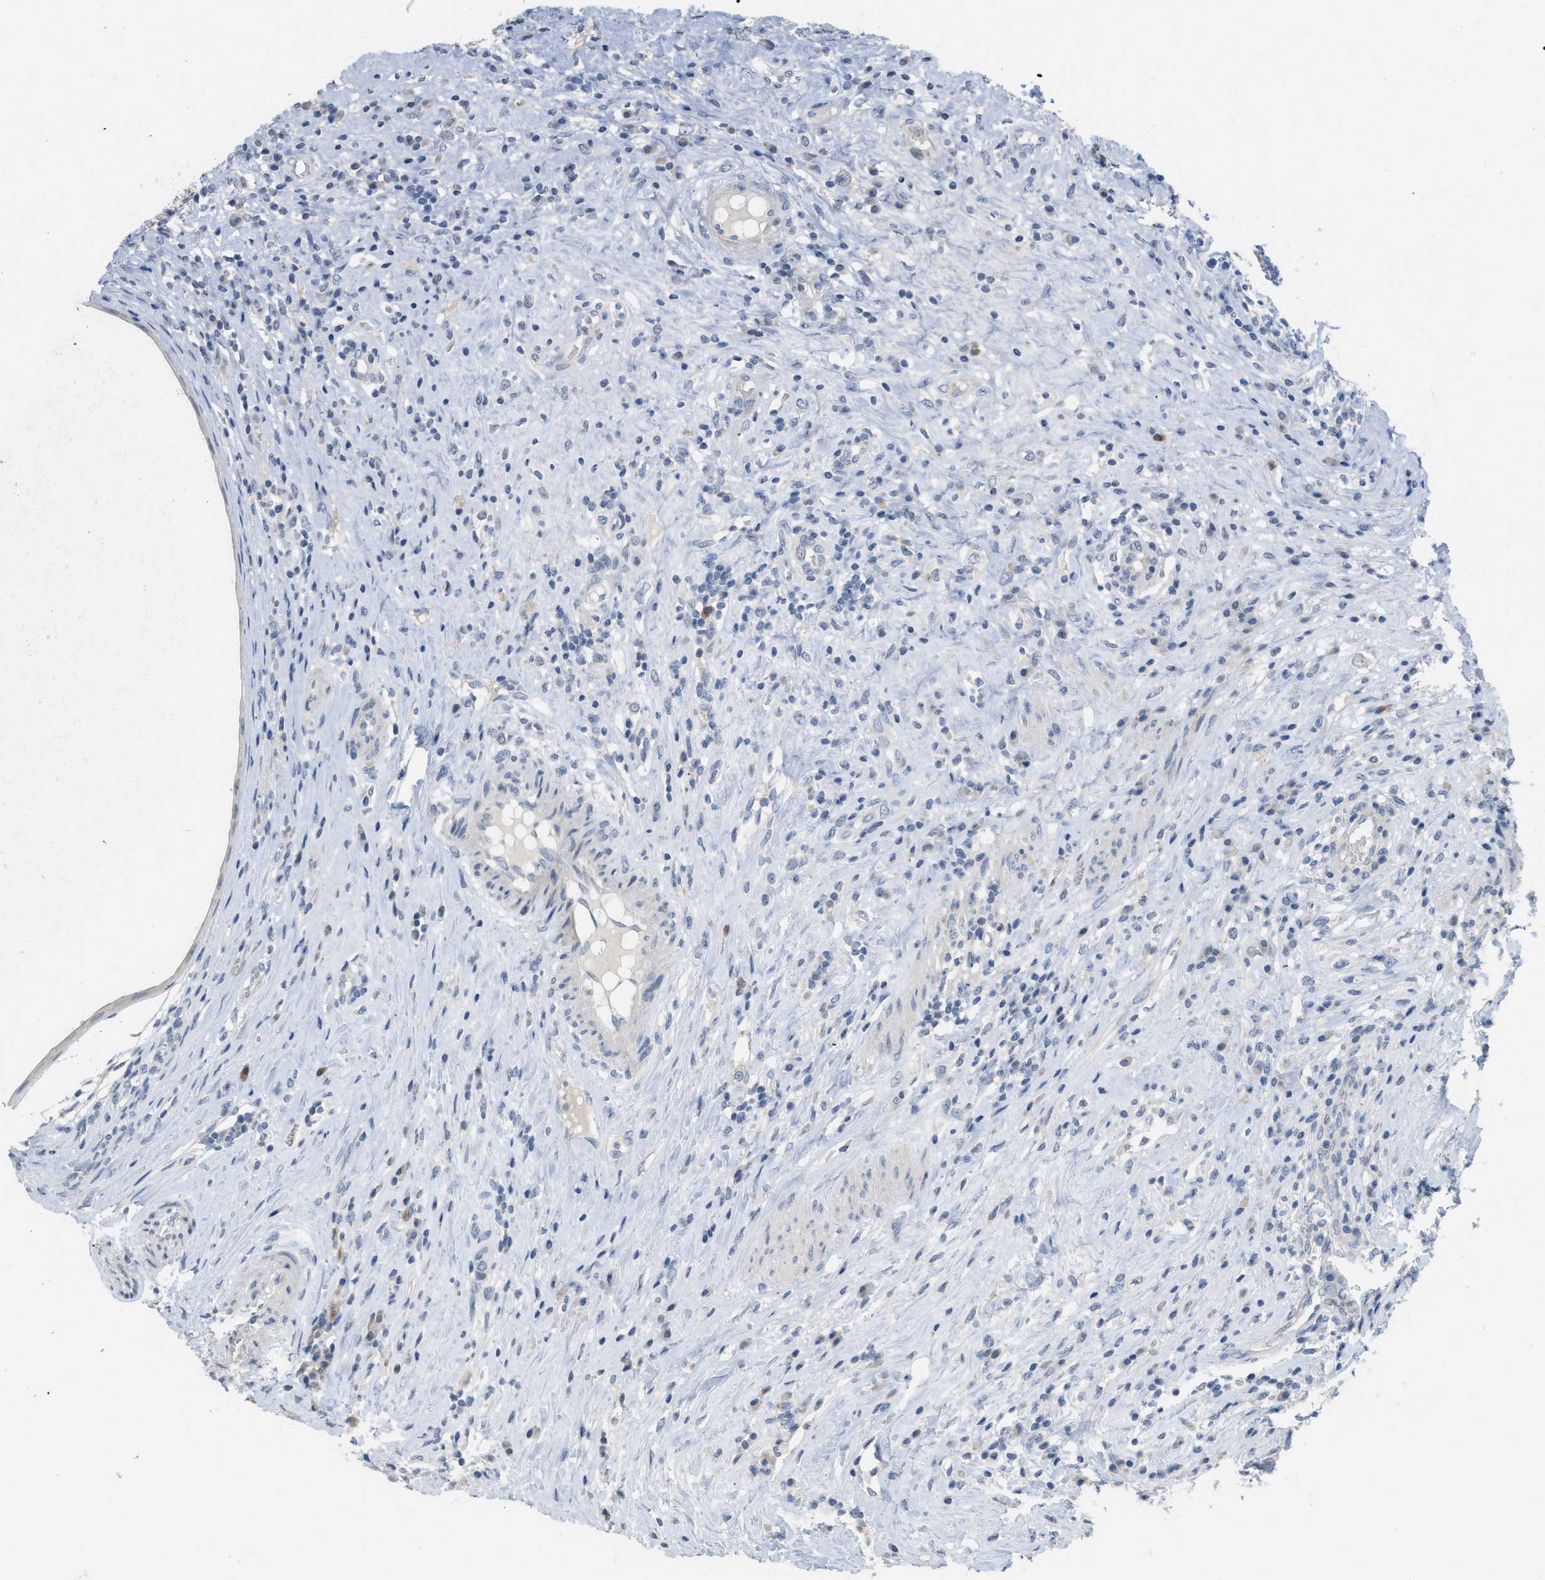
{"staining": {"intensity": "negative", "quantity": "none", "location": "none"}, "tissue": "testis cancer", "cell_type": "Tumor cells", "image_type": "cancer", "snomed": [{"axis": "morphology", "description": "Necrosis, NOS"}, {"axis": "morphology", "description": "Carcinoma, Embryonal, NOS"}, {"axis": "topography", "description": "Testis"}], "caption": "Testis embryonal carcinoma was stained to show a protein in brown. There is no significant positivity in tumor cells.", "gene": "TXNDC2", "patient": {"sex": "male", "age": 19}}